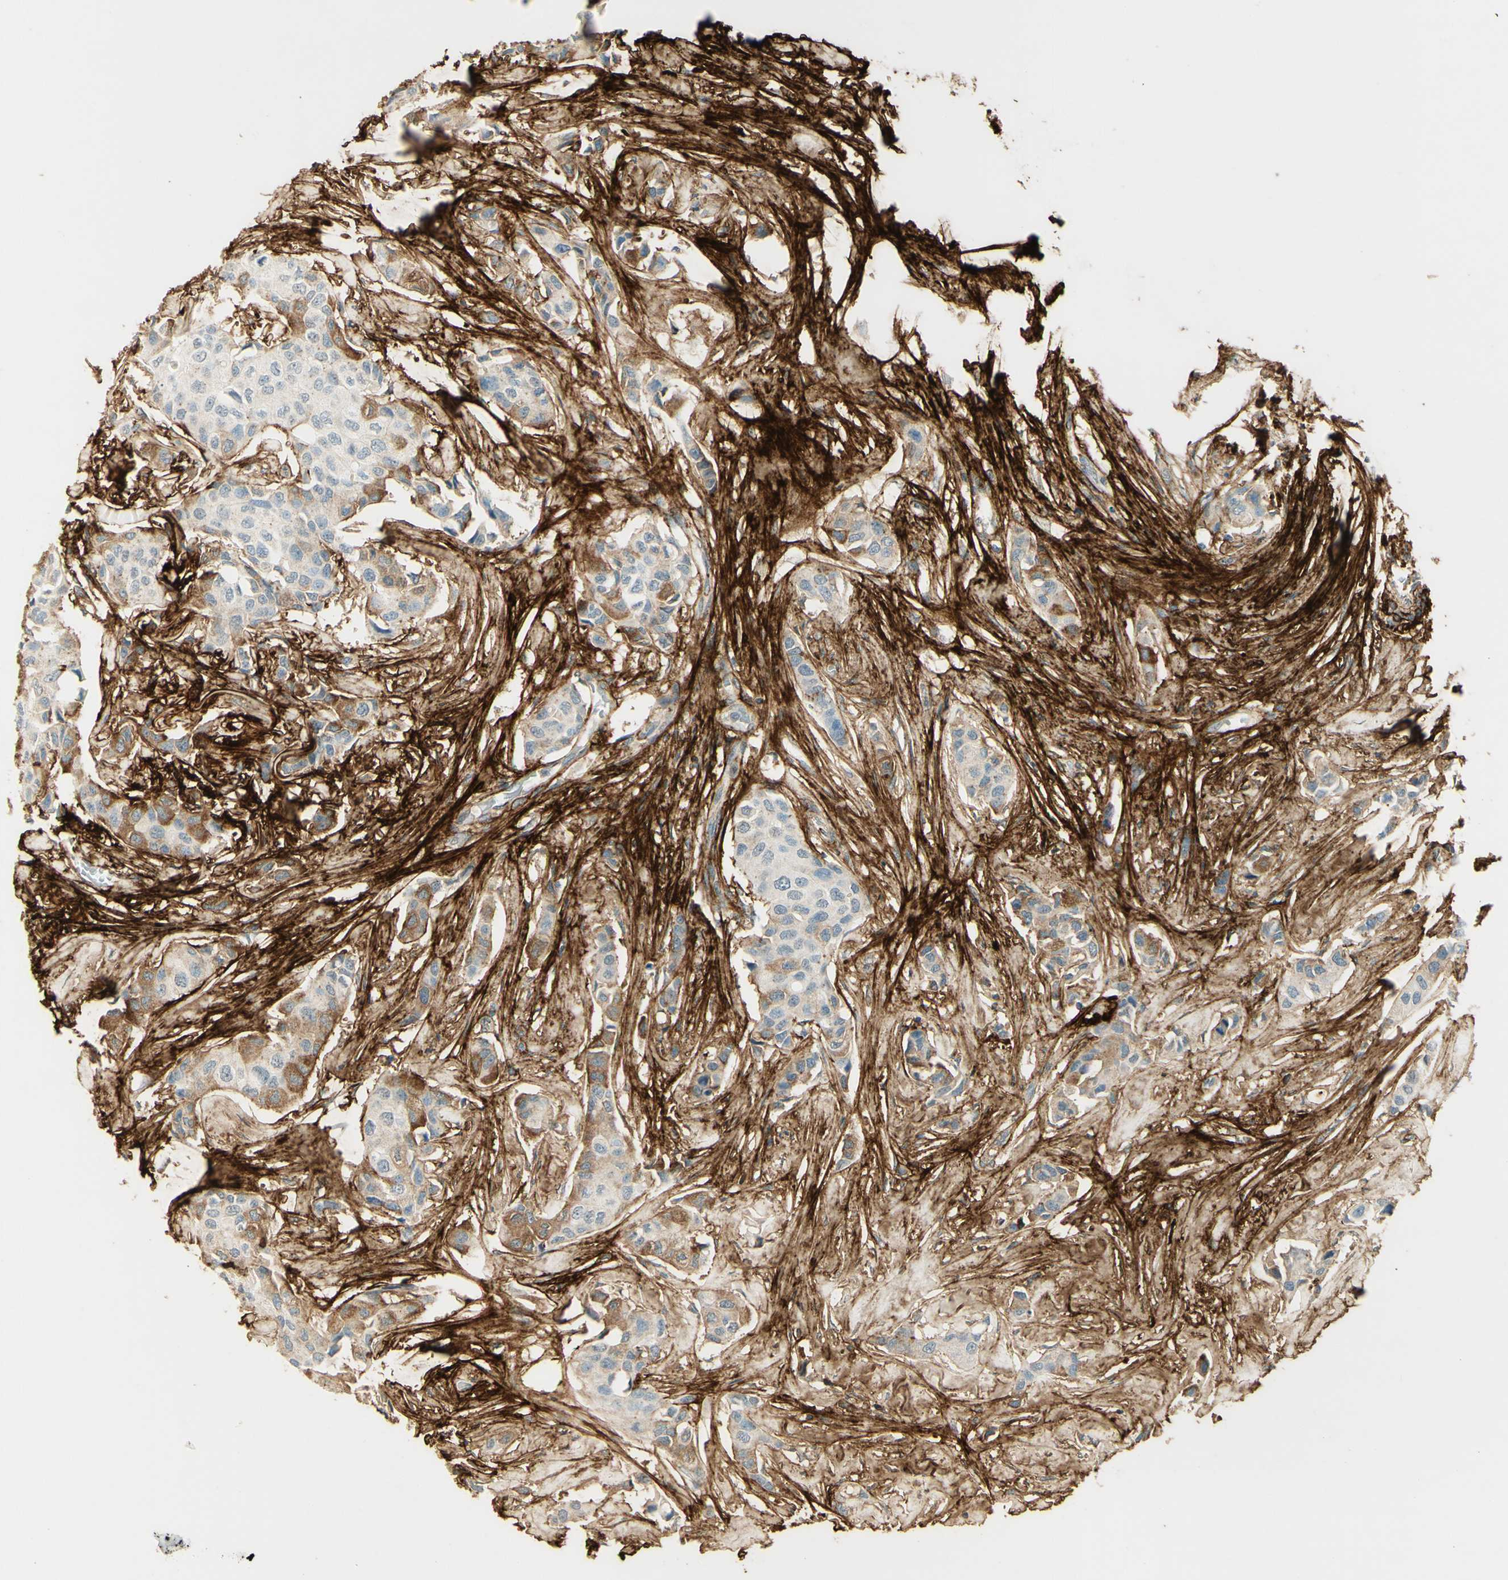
{"staining": {"intensity": "weak", "quantity": "<25%", "location": "cytoplasmic/membranous"}, "tissue": "breast cancer", "cell_type": "Tumor cells", "image_type": "cancer", "snomed": [{"axis": "morphology", "description": "Duct carcinoma"}, {"axis": "topography", "description": "Breast"}], "caption": "A high-resolution image shows immunohistochemistry (IHC) staining of breast cancer, which reveals no significant positivity in tumor cells. The staining was performed using DAB (3,3'-diaminobenzidine) to visualize the protein expression in brown, while the nuclei were stained in blue with hematoxylin (Magnification: 20x).", "gene": "TNN", "patient": {"sex": "female", "age": 80}}